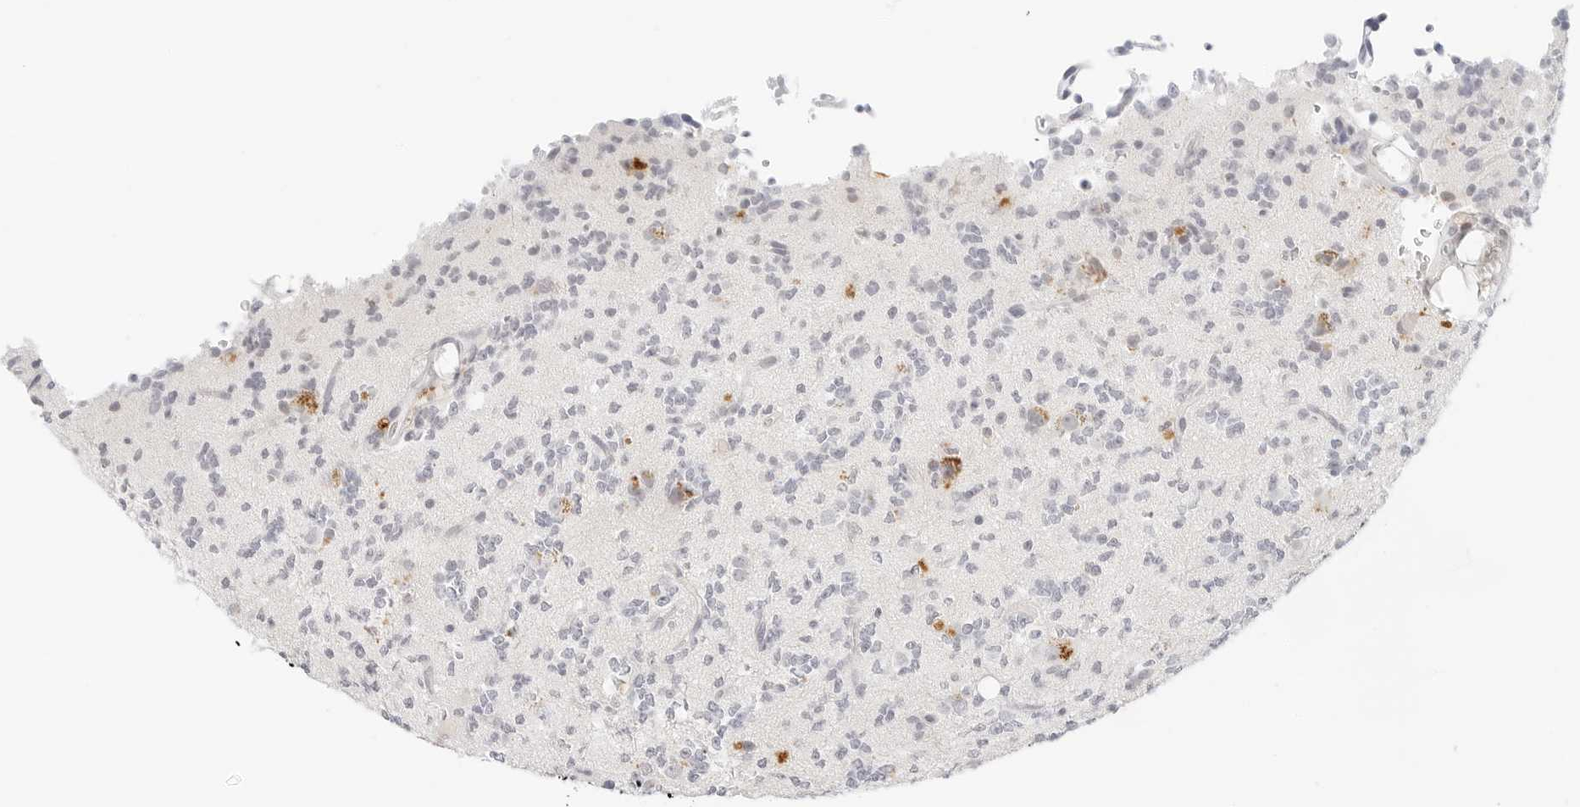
{"staining": {"intensity": "negative", "quantity": "none", "location": "none"}, "tissue": "glioma", "cell_type": "Tumor cells", "image_type": "cancer", "snomed": [{"axis": "morphology", "description": "Glioma, malignant, High grade"}, {"axis": "topography", "description": "Brain"}], "caption": "Histopathology image shows no protein expression in tumor cells of glioma tissue. (DAB (3,3'-diaminobenzidine) immunohistochemistry, high magnification).", "gene": "NEO1", "patient": {"sex": "female", "age": 62}}